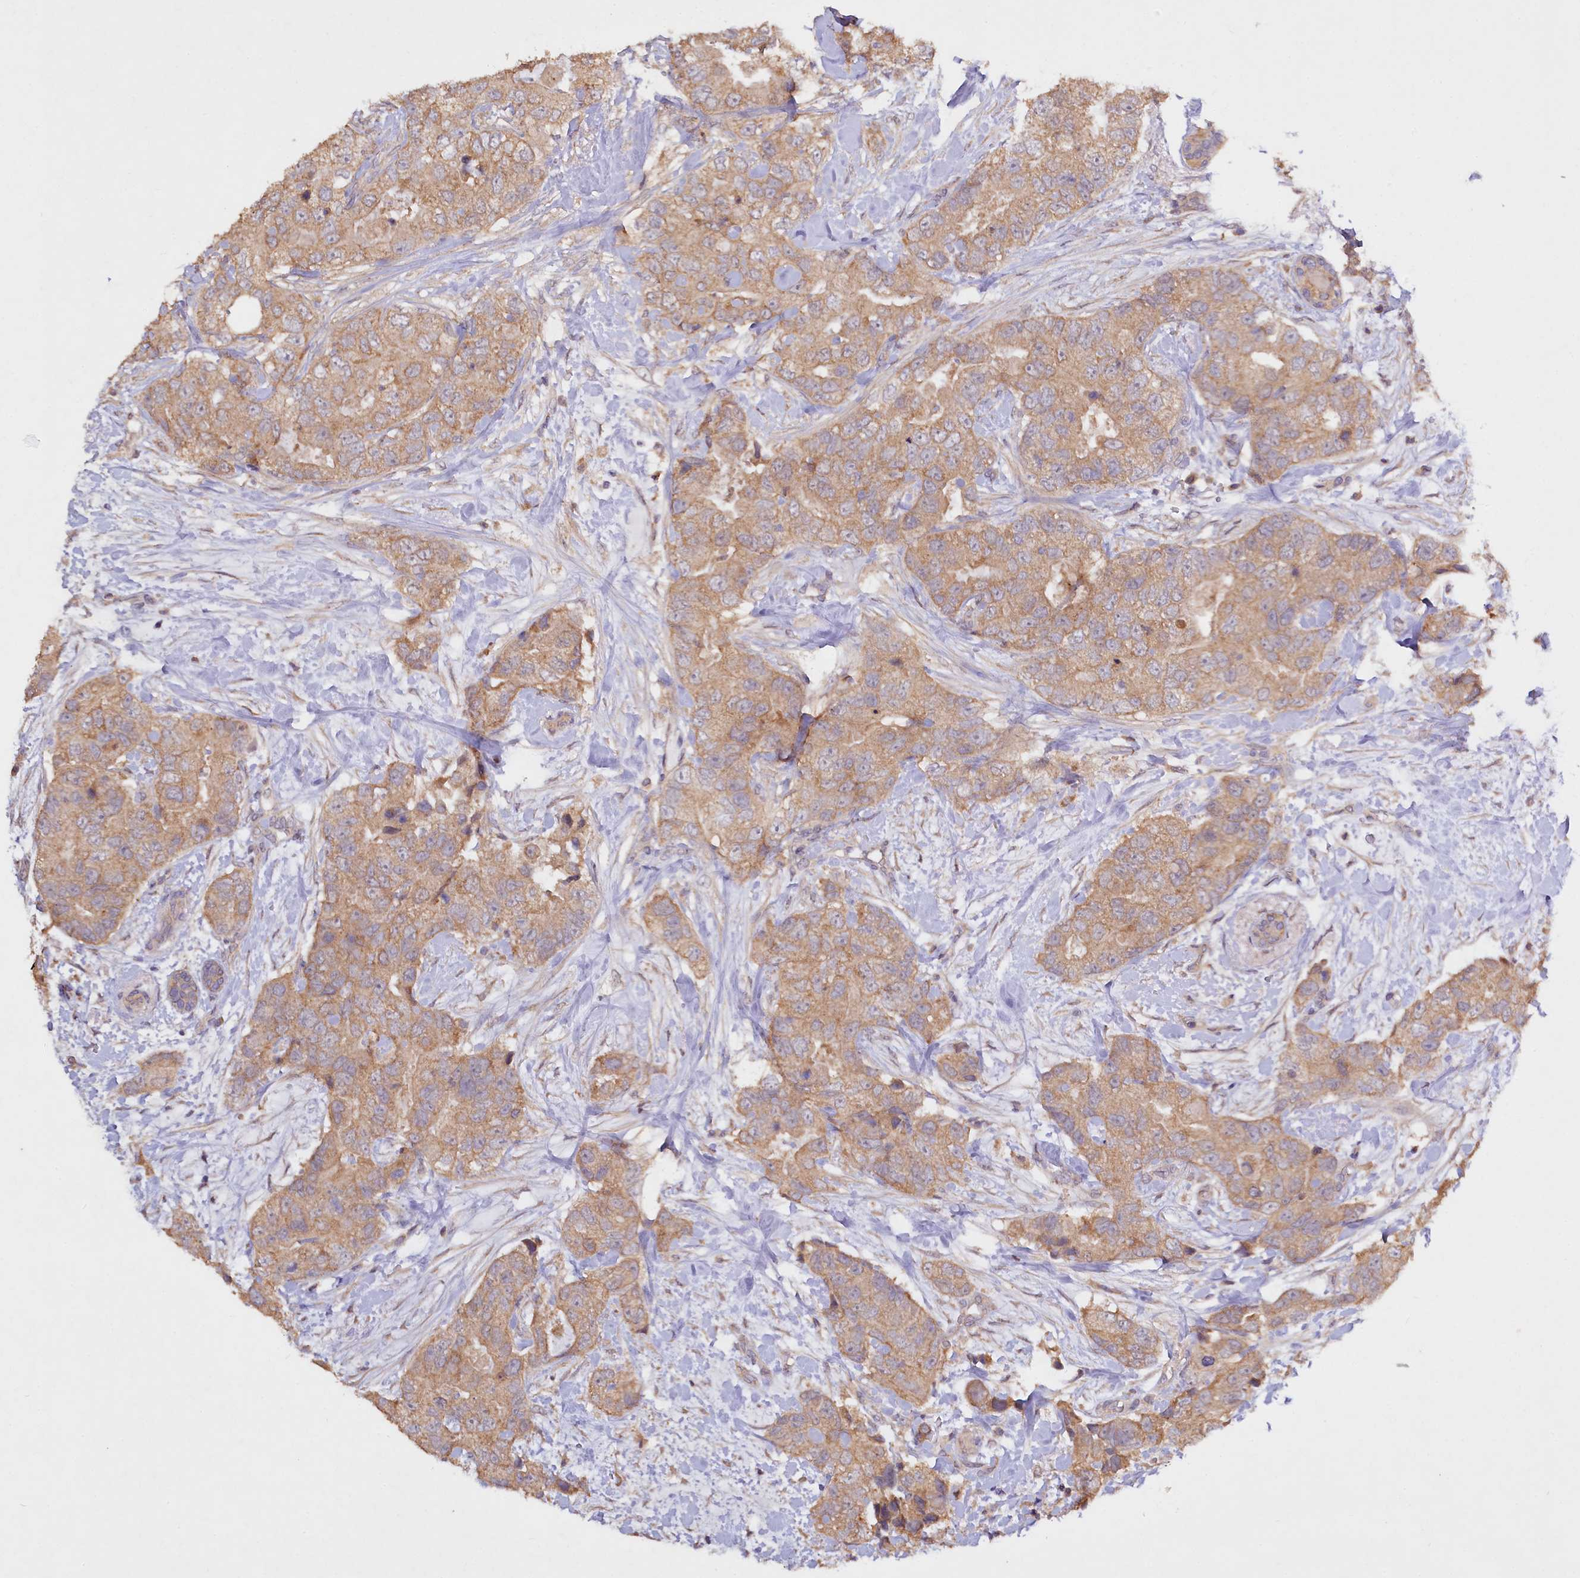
{"staining": {"intensity": "weak", "quantity": ">75%", "location": "cytoplasmic/membranous"}, "tissue": "breast cancer", "cell_type": "Tumor cells", "image_type": "cancer", "snomed": [{"axis": "morphology", "description": "Duct carcinoma"}, {"axis": "topography", "description": "Breast"}], "caption": "DAB immunohistochemical staining of human breast cancer (infiltrating ductal carcinoma) demonstrates weak cytoplasmic/membranous protein staining in about >75% of tumor cells.", "gene": "ETFBKMT", "patient": {"sex": "female", "age": 62}}